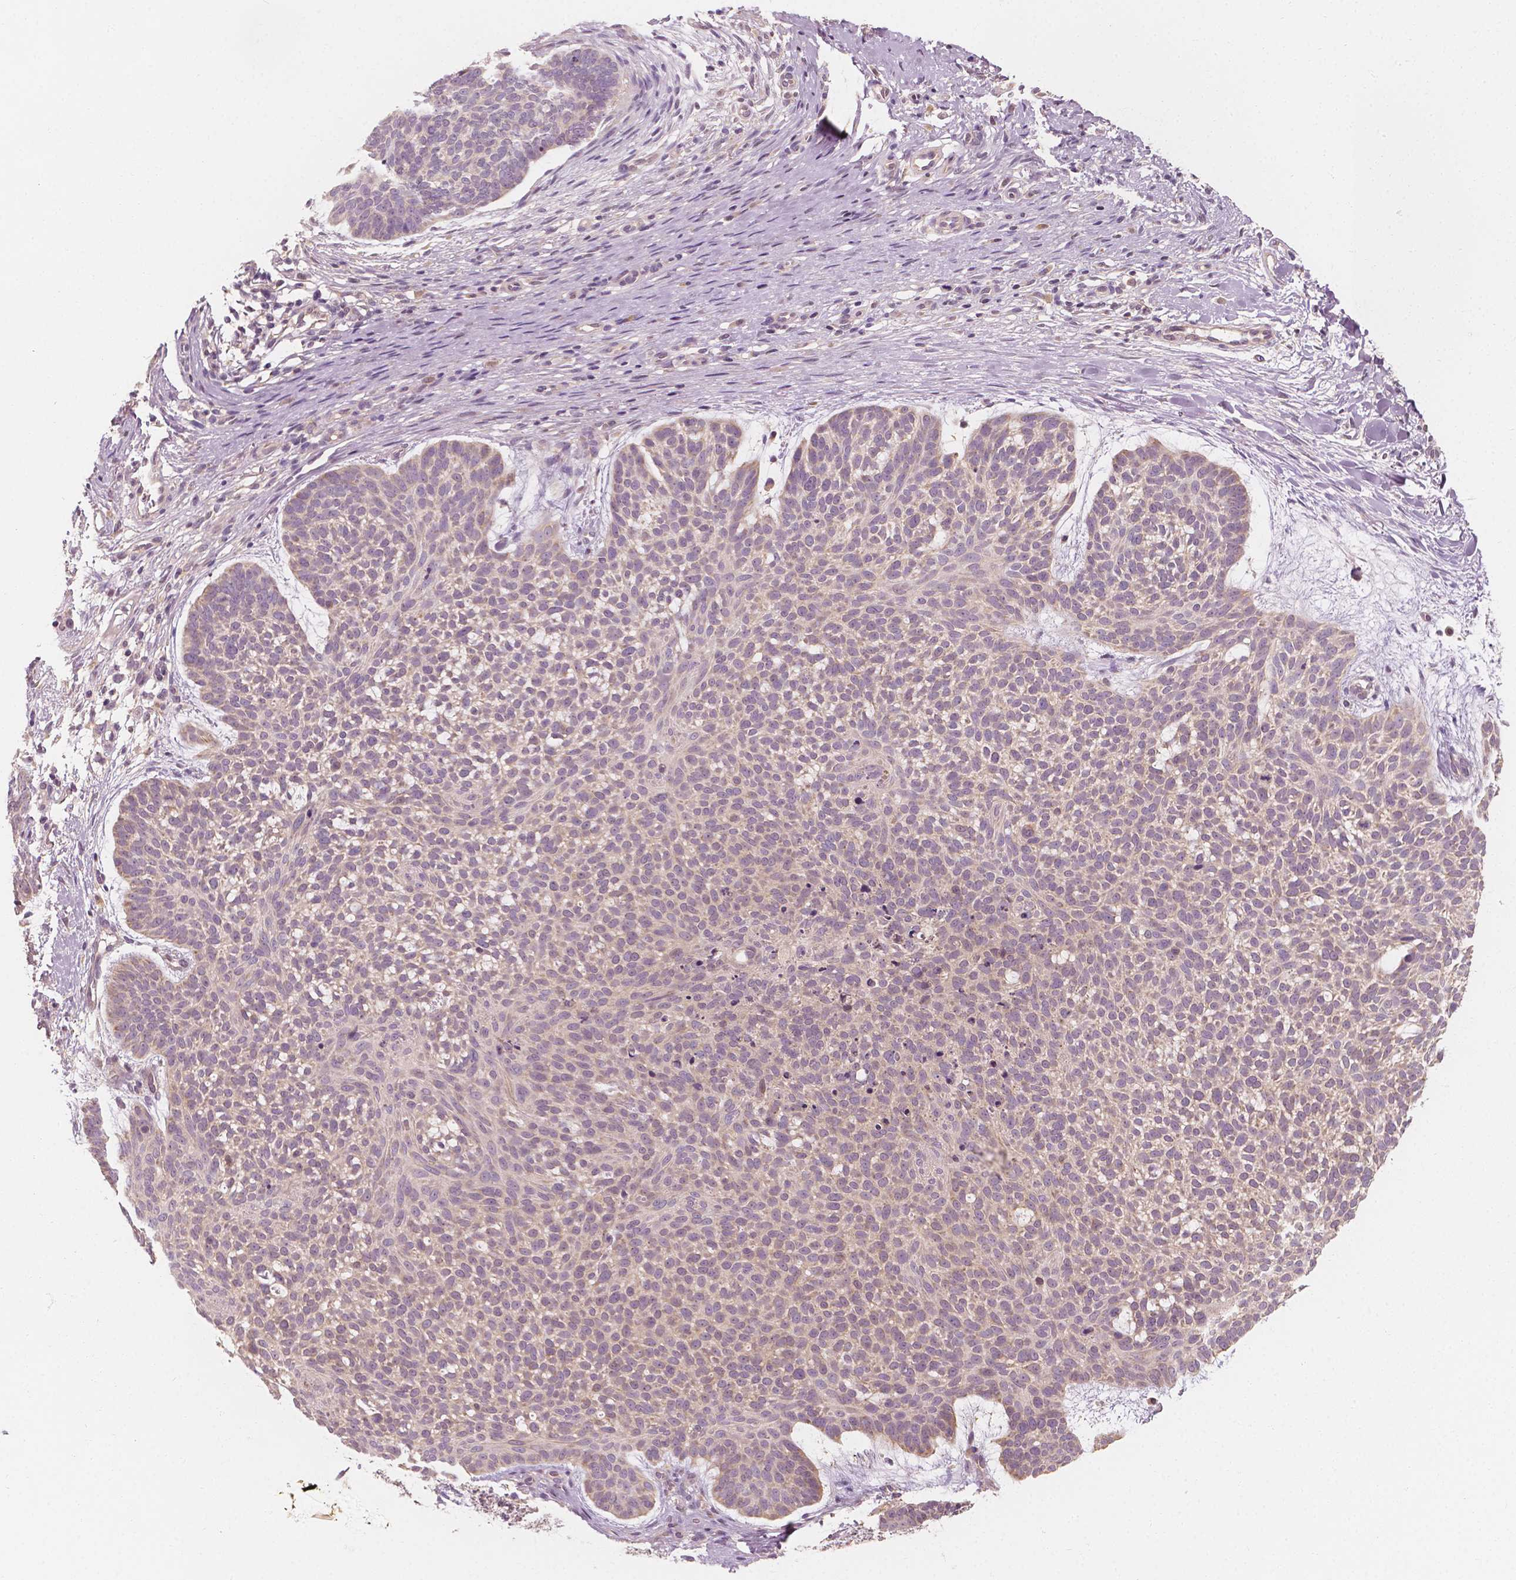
{"staining": {"intensity": "negative", "quantity": "none", "location": "none"}, "tissue": "skin cancer", "cell_type": "Tumor cells", "image_type": "cancer", "snomed": [{"axis": "morphology", "description": "Basal cell carcinoma"}, {"axis": "topography", "description": "Skin"}], "caption": "Photomicrograph shows no protein staining in tumor cells of skin basal cell carcinoma tissue.", "gene": "SHPK", "patient": {"sex": "male", "age": 64}}